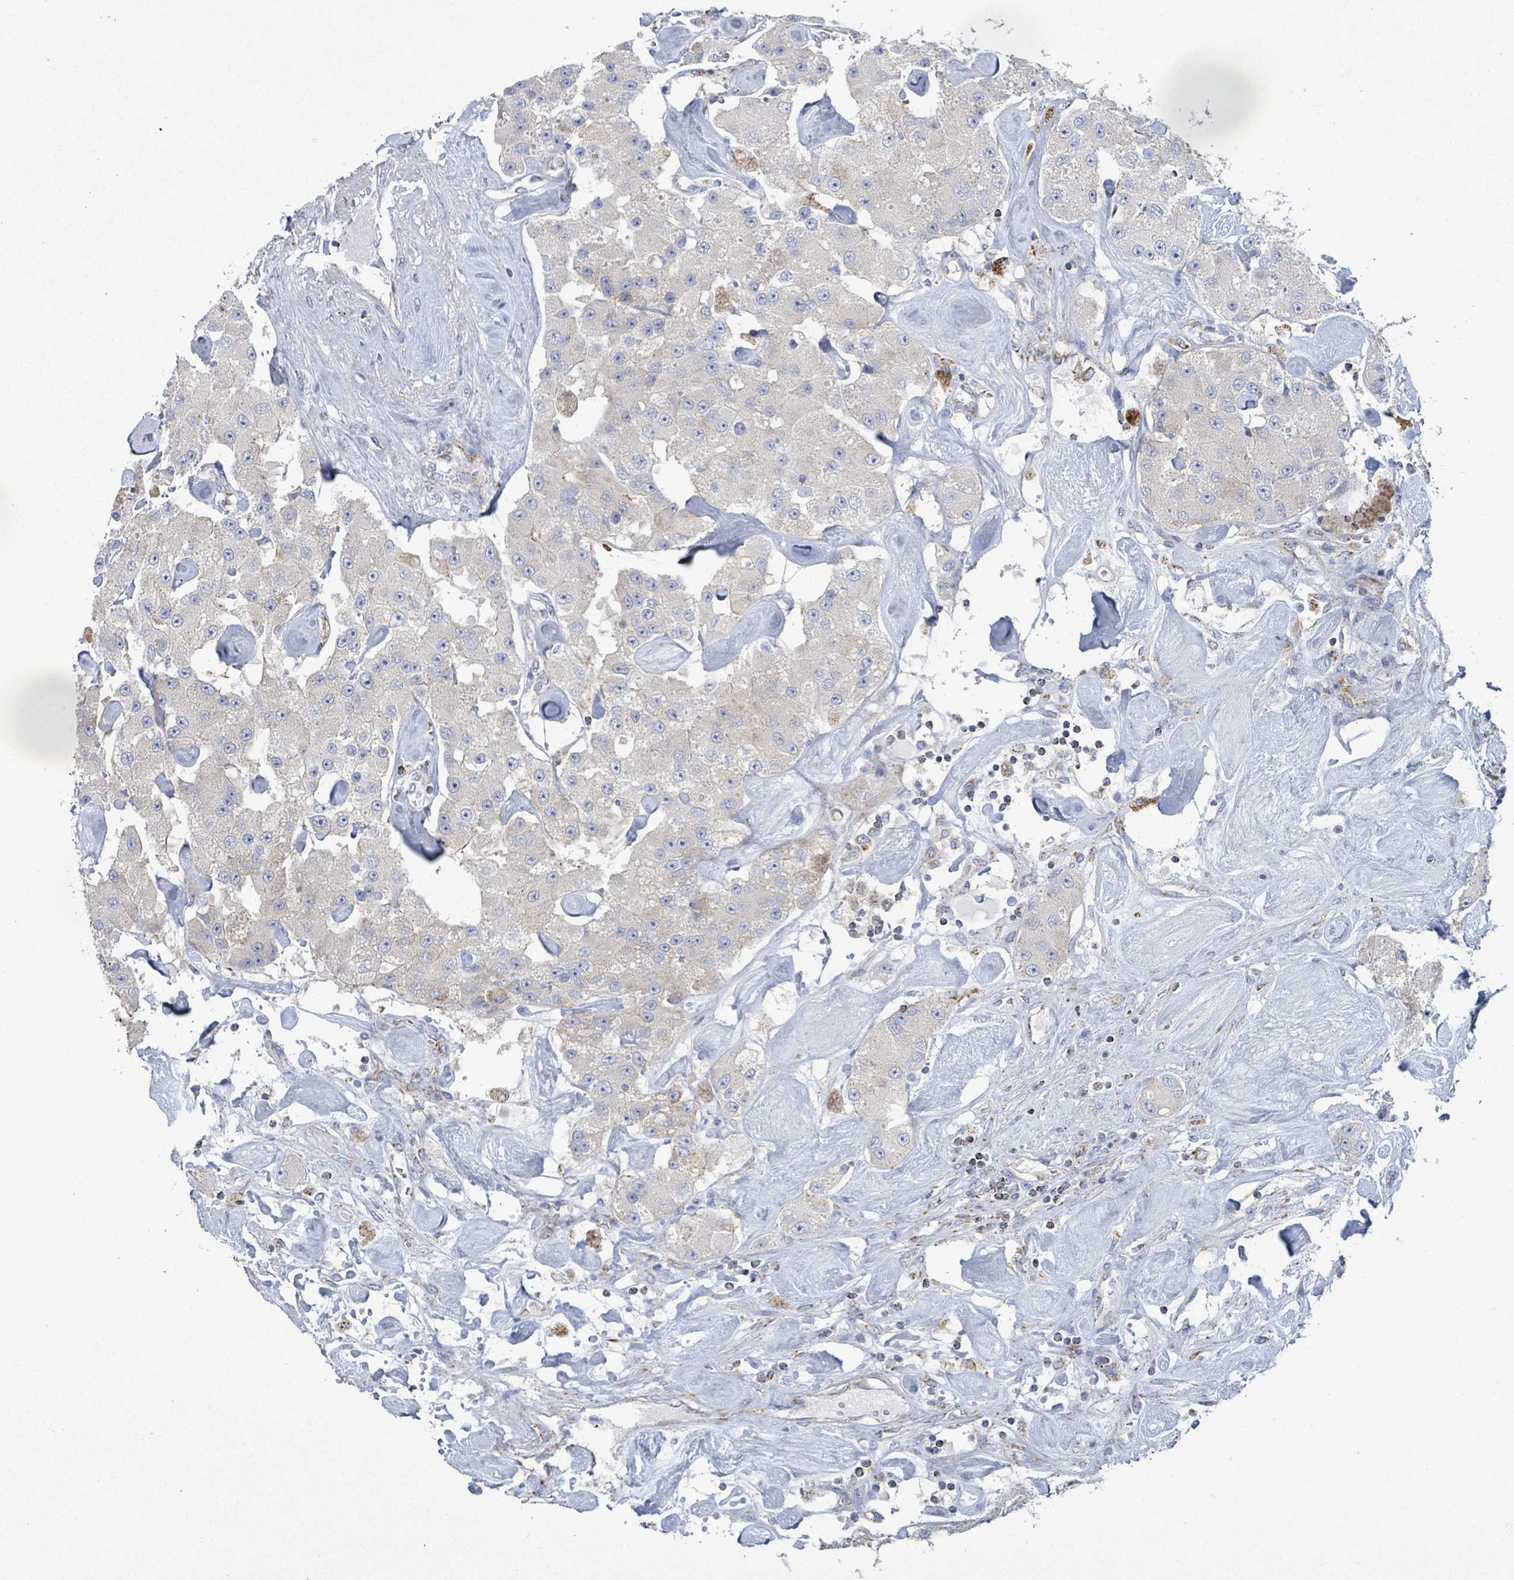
{"staining": {"intensity": "moderate", "quantity": "<25%", "location": "cytoplasmic/membranous"}, "tissue": "carcinoid", "cell_type": "Tumor cells", "image_type": "cancer", "snomed": [{"axis": "morphology", "description": "Carcinoid, malignant, NOS"}, {"axis": "topography", "description": "Pancreas"}], "caption": "Protein staining exhibits moderate cytoplasmic/membranous expression in about <25% of tumor cells in carcinoid.", "gene": "SUCLG2", "patient": {"sex": "male", "age": 41}}